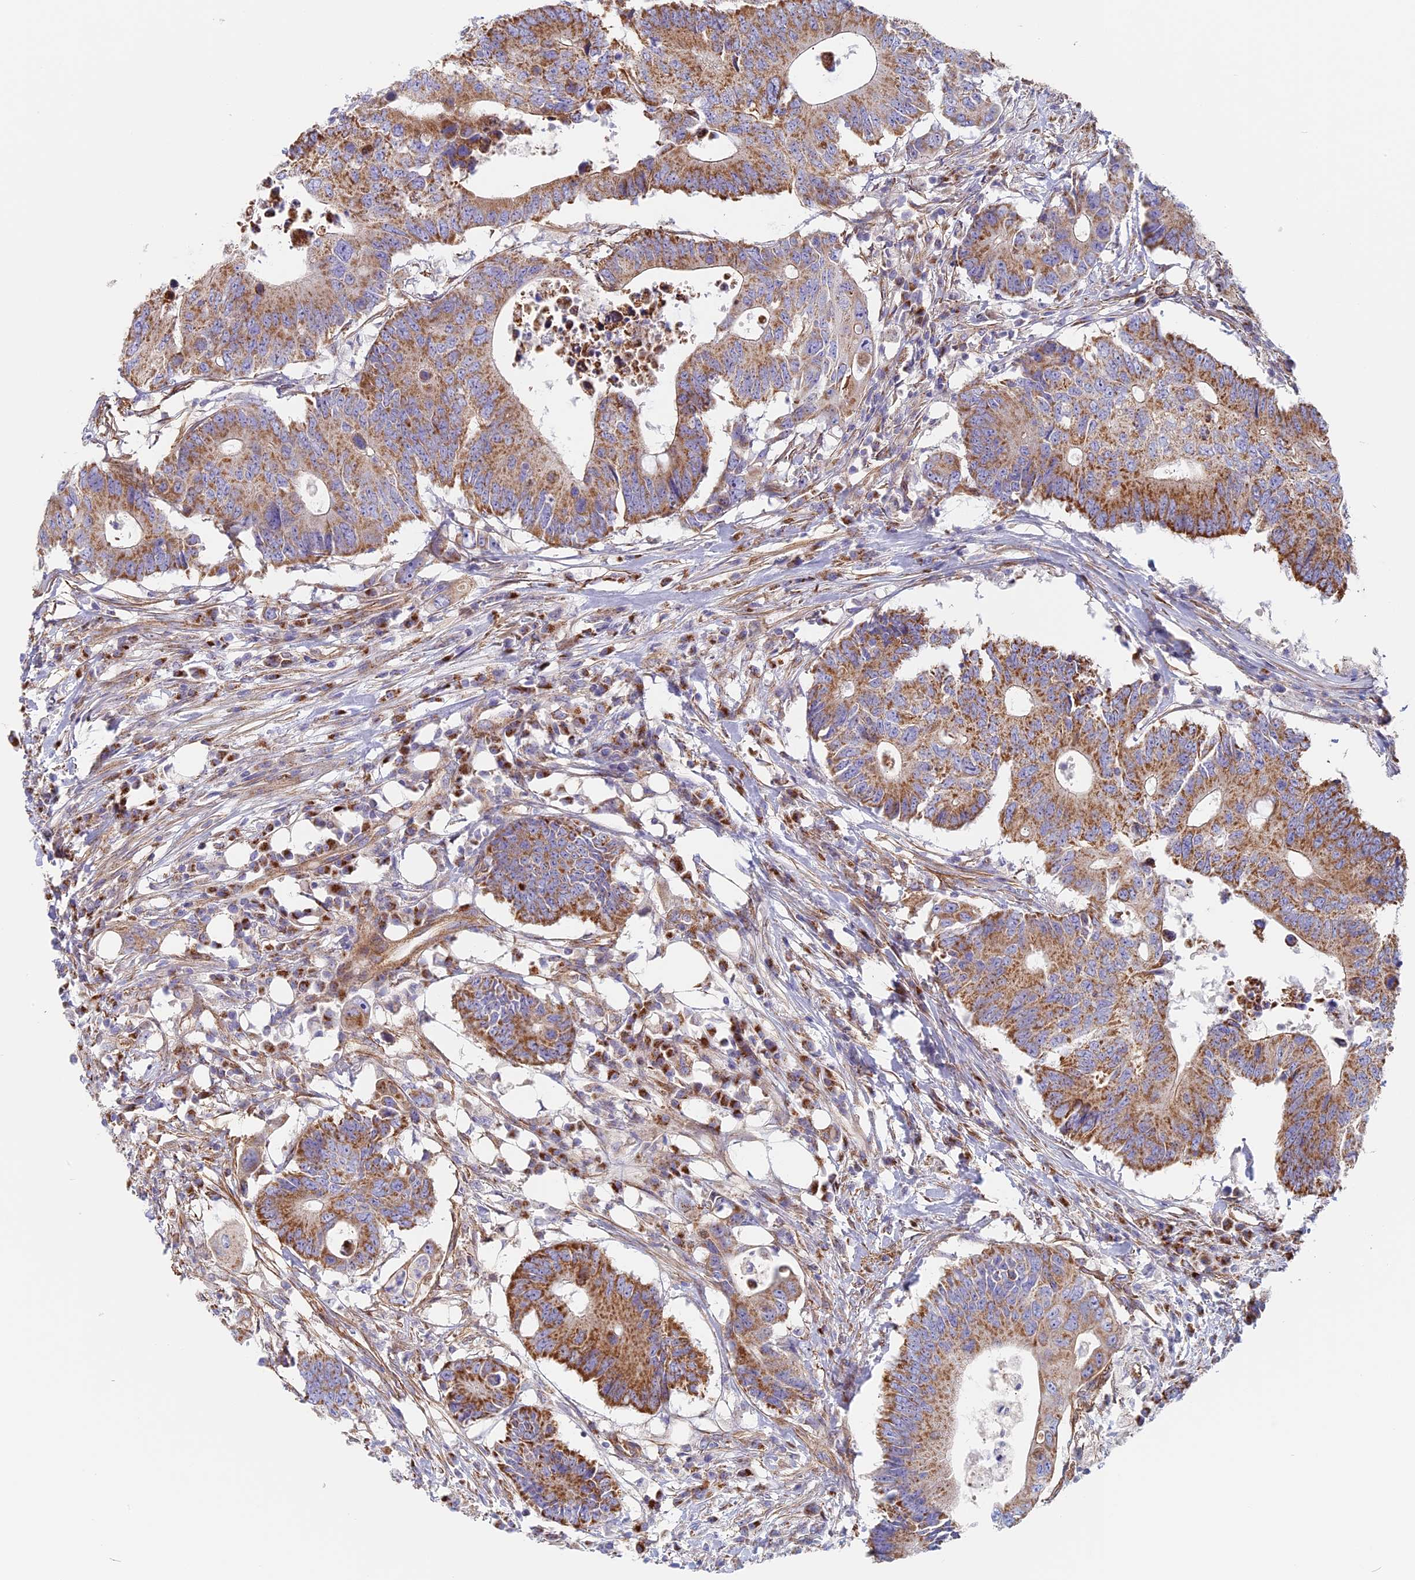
{"staining": {"intensity": "moderate", "quantity": ">75%", "location": "cytoplasmic/membranous"}, "tissue": "colorectal cancer", "cell_type": "Tumor cells", "image_type": "cancer", "snomed": [{"axis": "morphology", "description": "Adenocarcinoma, NOS"}, {"axis": "topography", "description": "Colon"}], "caption": "This is a micrograph of immunohistochemistry (IHC) staining of colorectal cancer, which shows moderate expression in the cytoplasmic/membranous of tumor cells.", "gene": "DDA1", "patient": {"sex": "male", "age": 71}}